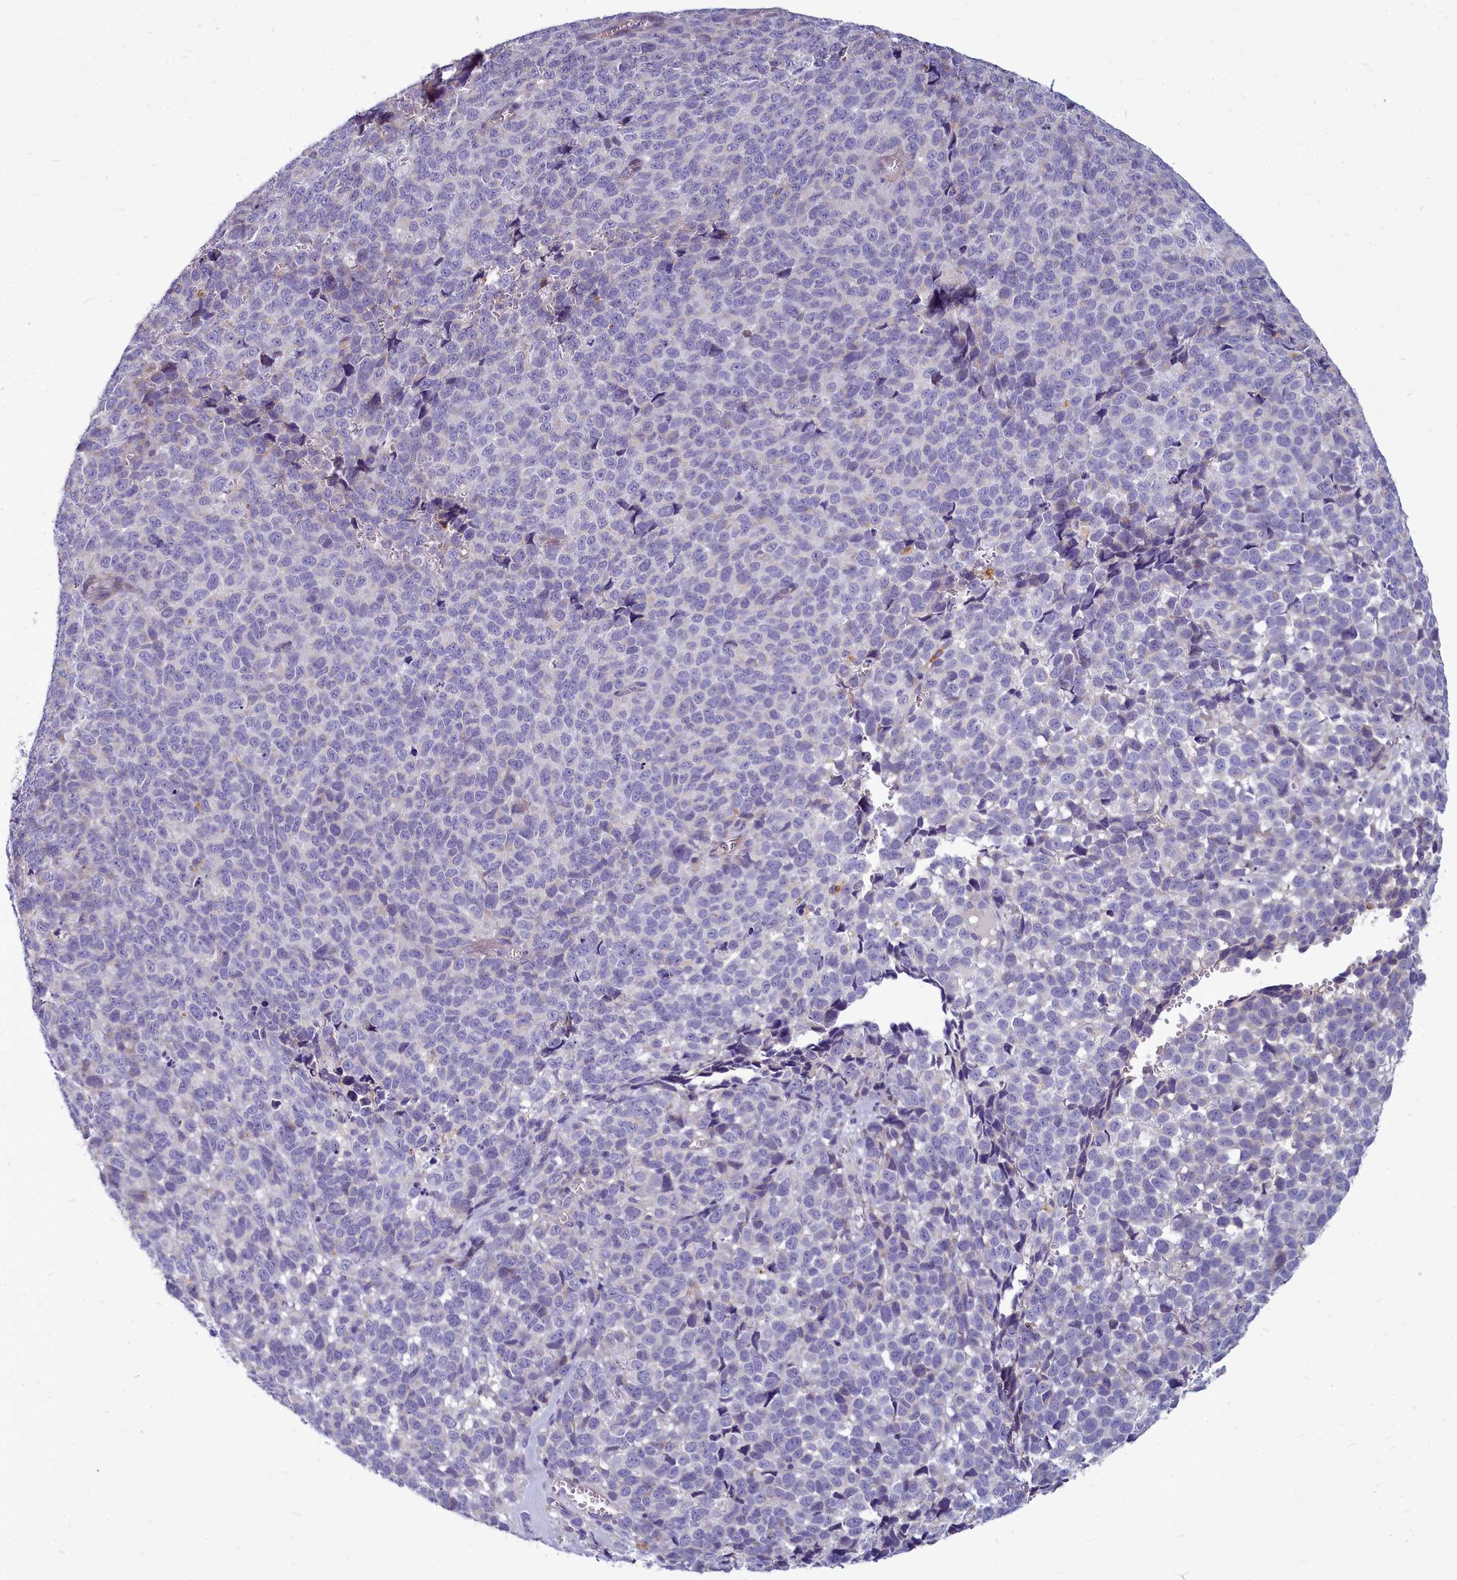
{"staining": {"intensity": "negative", "quantity": "none", "location": "none"}, "tissue": "melanoma", "cell_type": "Tumor cells", "image_type": "cancer", "snomed": [{"axis": "morphology", "description": "Malignant melanoma, NOS"}, {"axis": "topography", "description": "Nose, NOS"}], "caption": "Immunohistochemistry (IHC) of melanoma exhibits no expression in tumor cells.", "gene": "SMPD4", "patient": {"sex": "female", "age": 48}}